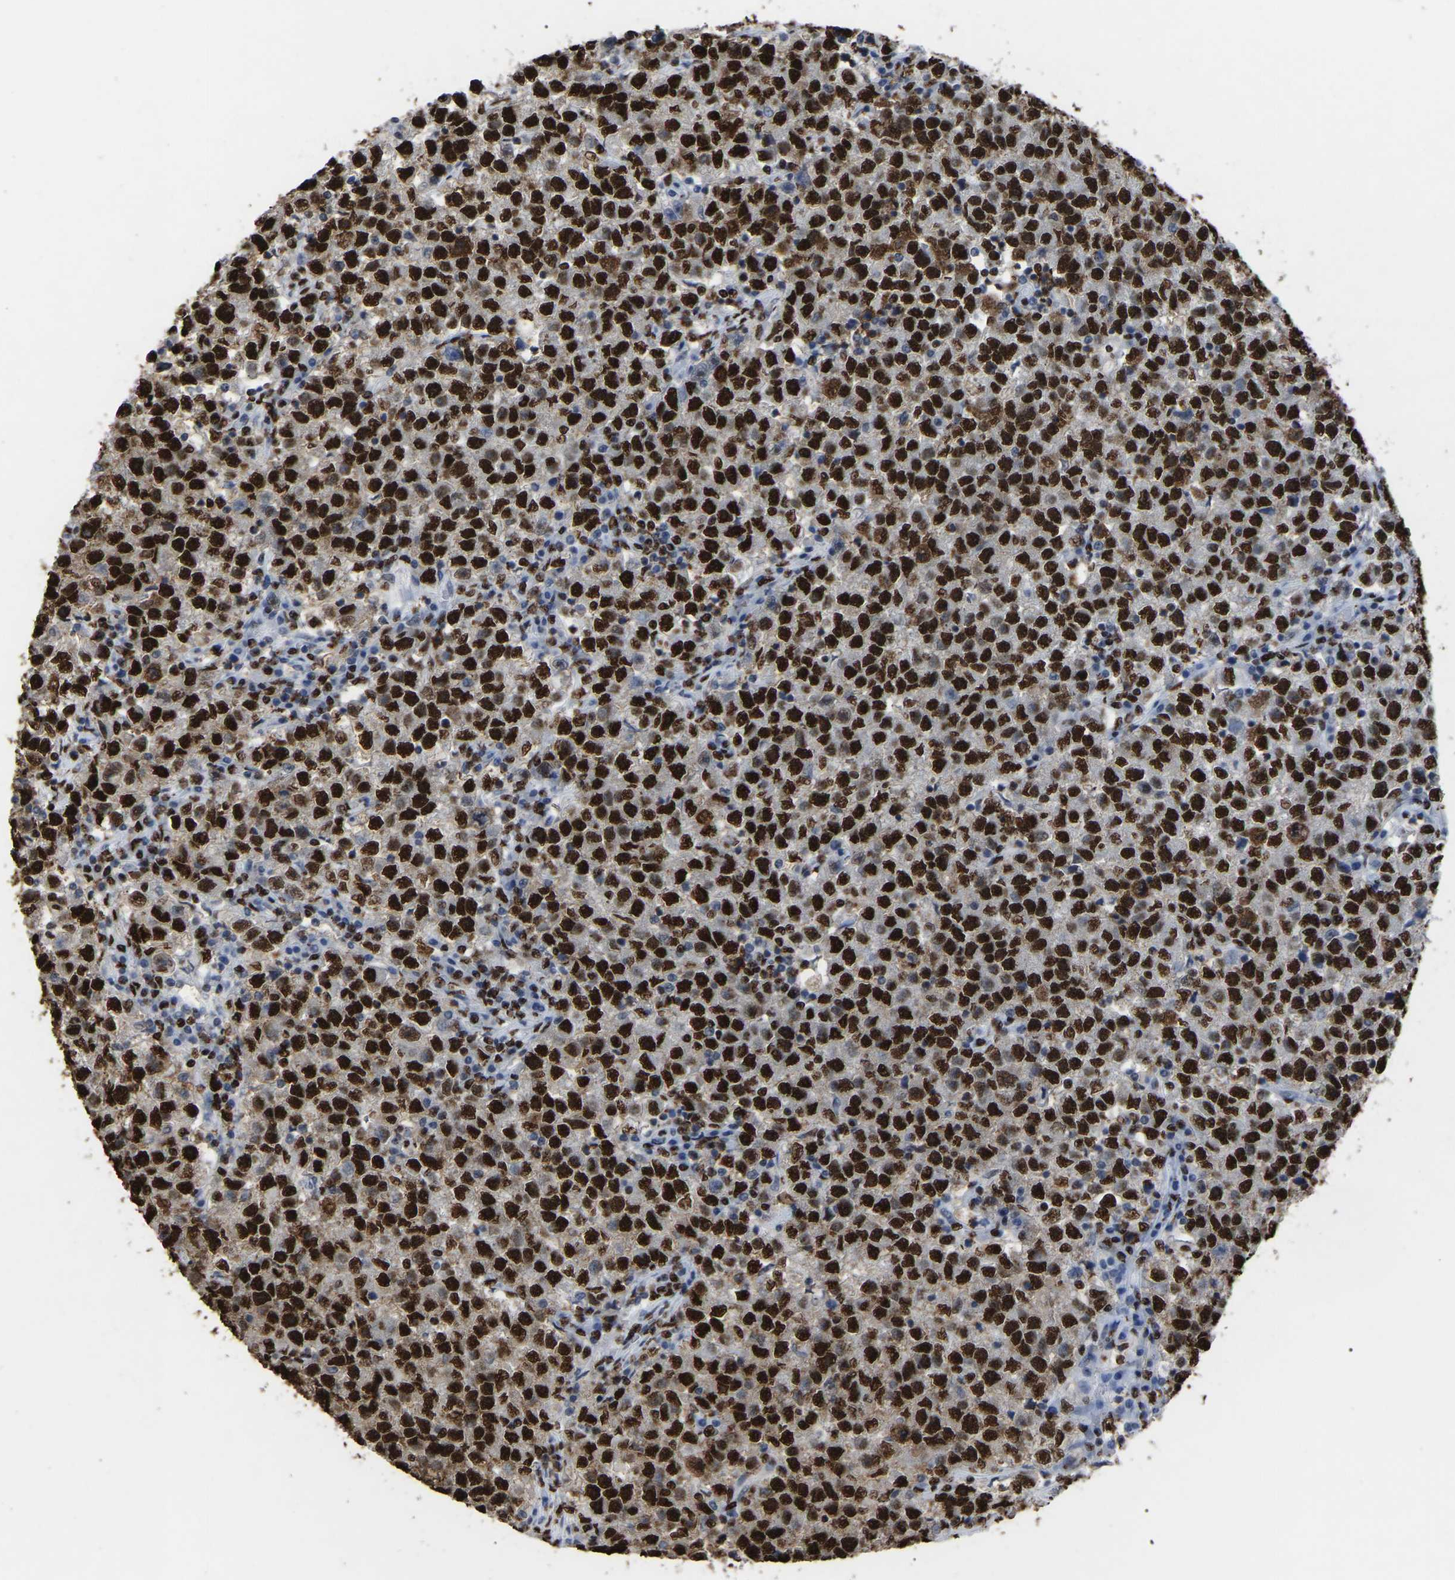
{"staining": {"intensity": "strong", "quantity": ">75%", "location": "nuclear"}, "tissue": "testis cancer", "cell_type": "Tumor cells", "image_type": "cancer", "snomed": [{"axis": "morphology", "description": "Seminoma, NOS"}, {"axis": "topography", "description": "Testis"}], "caption": "The immunohistochemical stain labels strong nuclear expression in tumor cells of testis seminoma tissue.", "gene": "RBL2", "patient": {"sex": "male", "age": 22}}